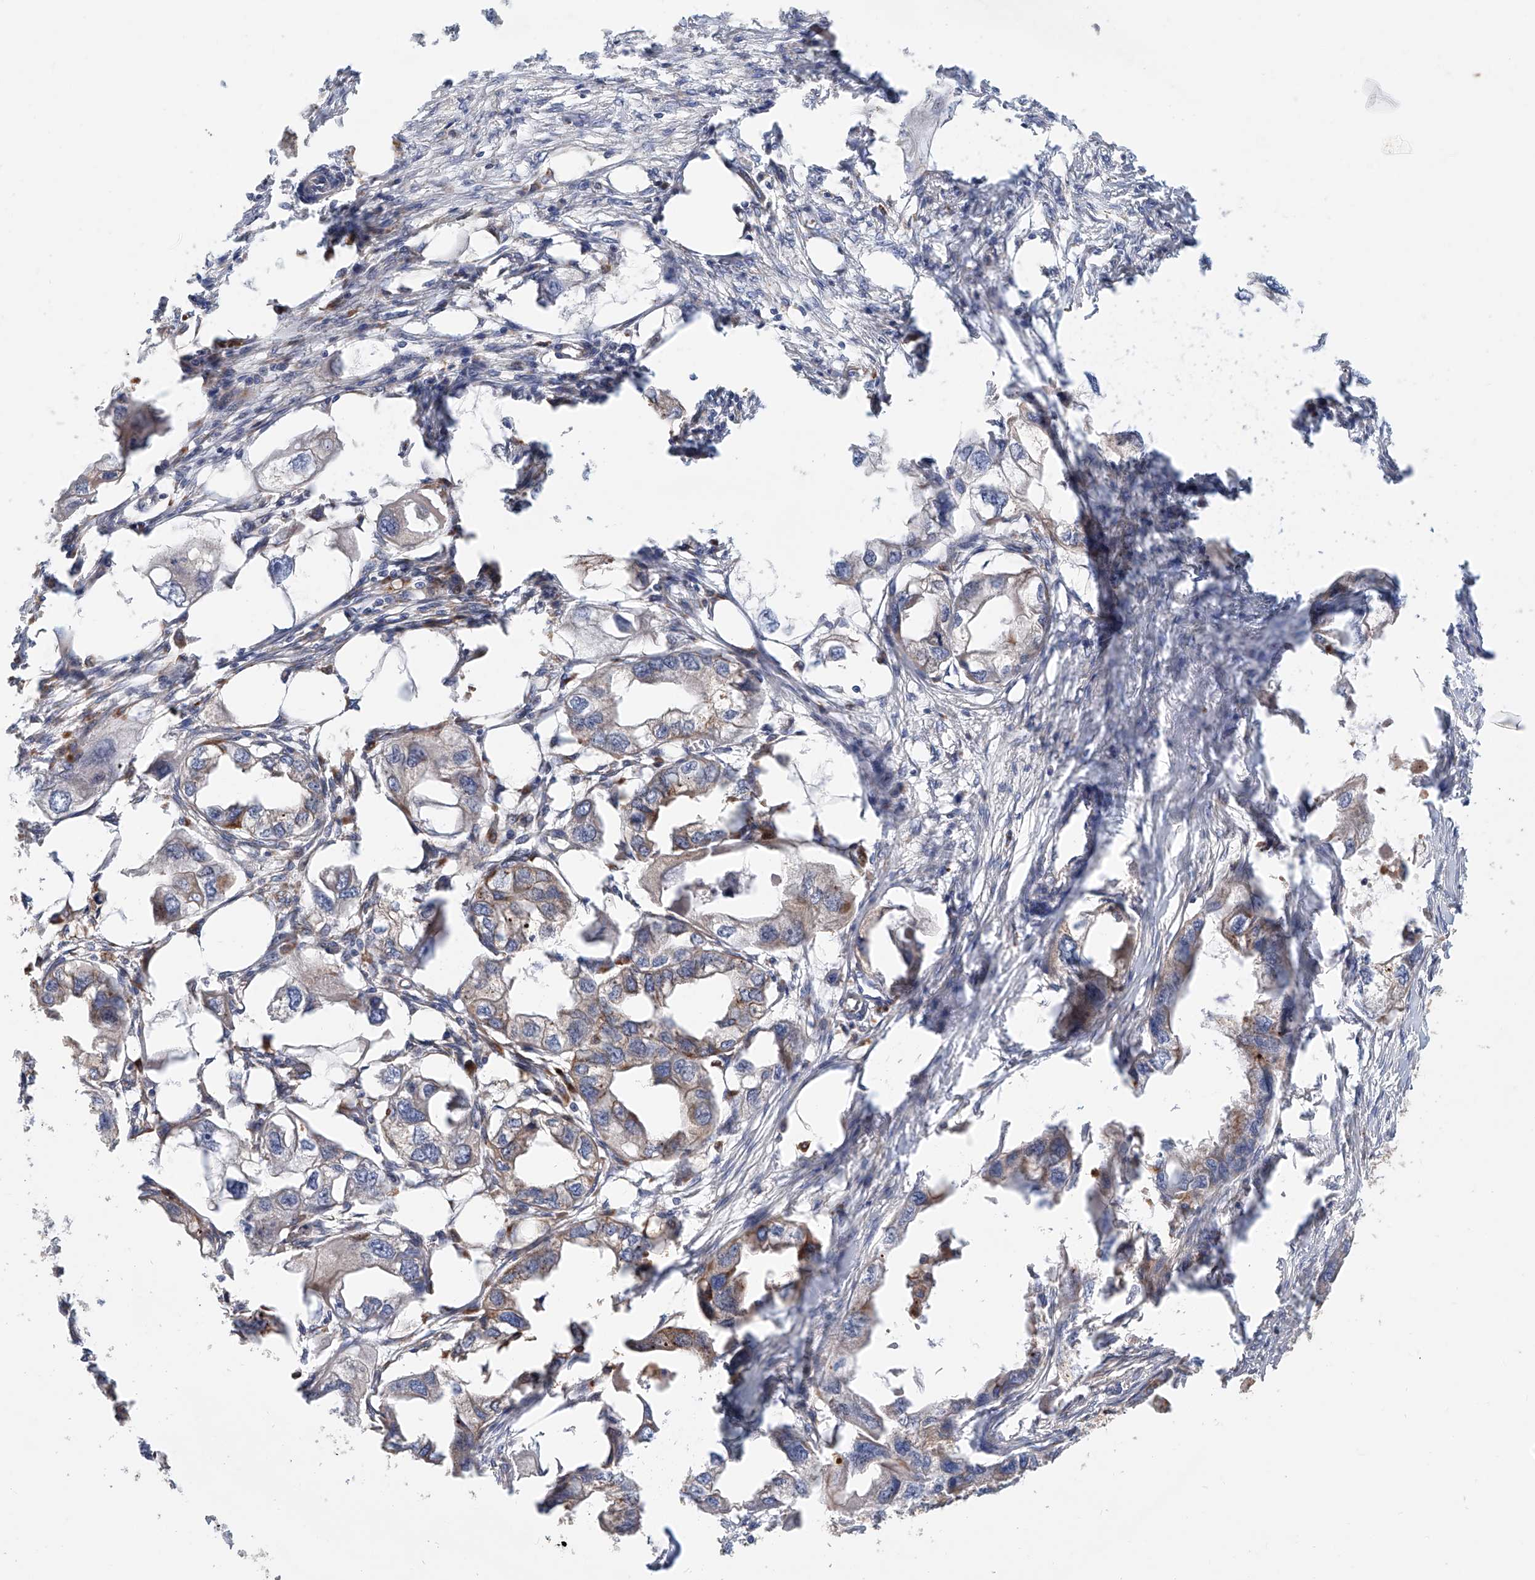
{"staining": {"intensity": "weak", "quantity": "<25%", "location": "cytoplasmic/membranous"}, "tissue": "endometrial cancer", "cell_type": "Tumor cells", "image_type": "cancer", "snomed": [{"axis": "morphology", "description": "Adenocarcinoma, NOS"}, {"axis": "morphology", "description": "Adenocarcinoma, metastatic, NOS"}, {"axis": "topography", "description": "Adipose tissue"}, {"axis": "topography", "description": "Endometrium"}], "caption": "DAB (3,3'-diaminobenzidine) immunohistochemical staining of endometrial adenocarcinoma shows no significant expression in tumor cells. Brightfield microscopy of immunohistochemistry stained with DAB (brown) and hematoxylin (blue), captured at high magnification.", "gene": "HGSNAT", "patient": {"sex": "female", "age": 67}}